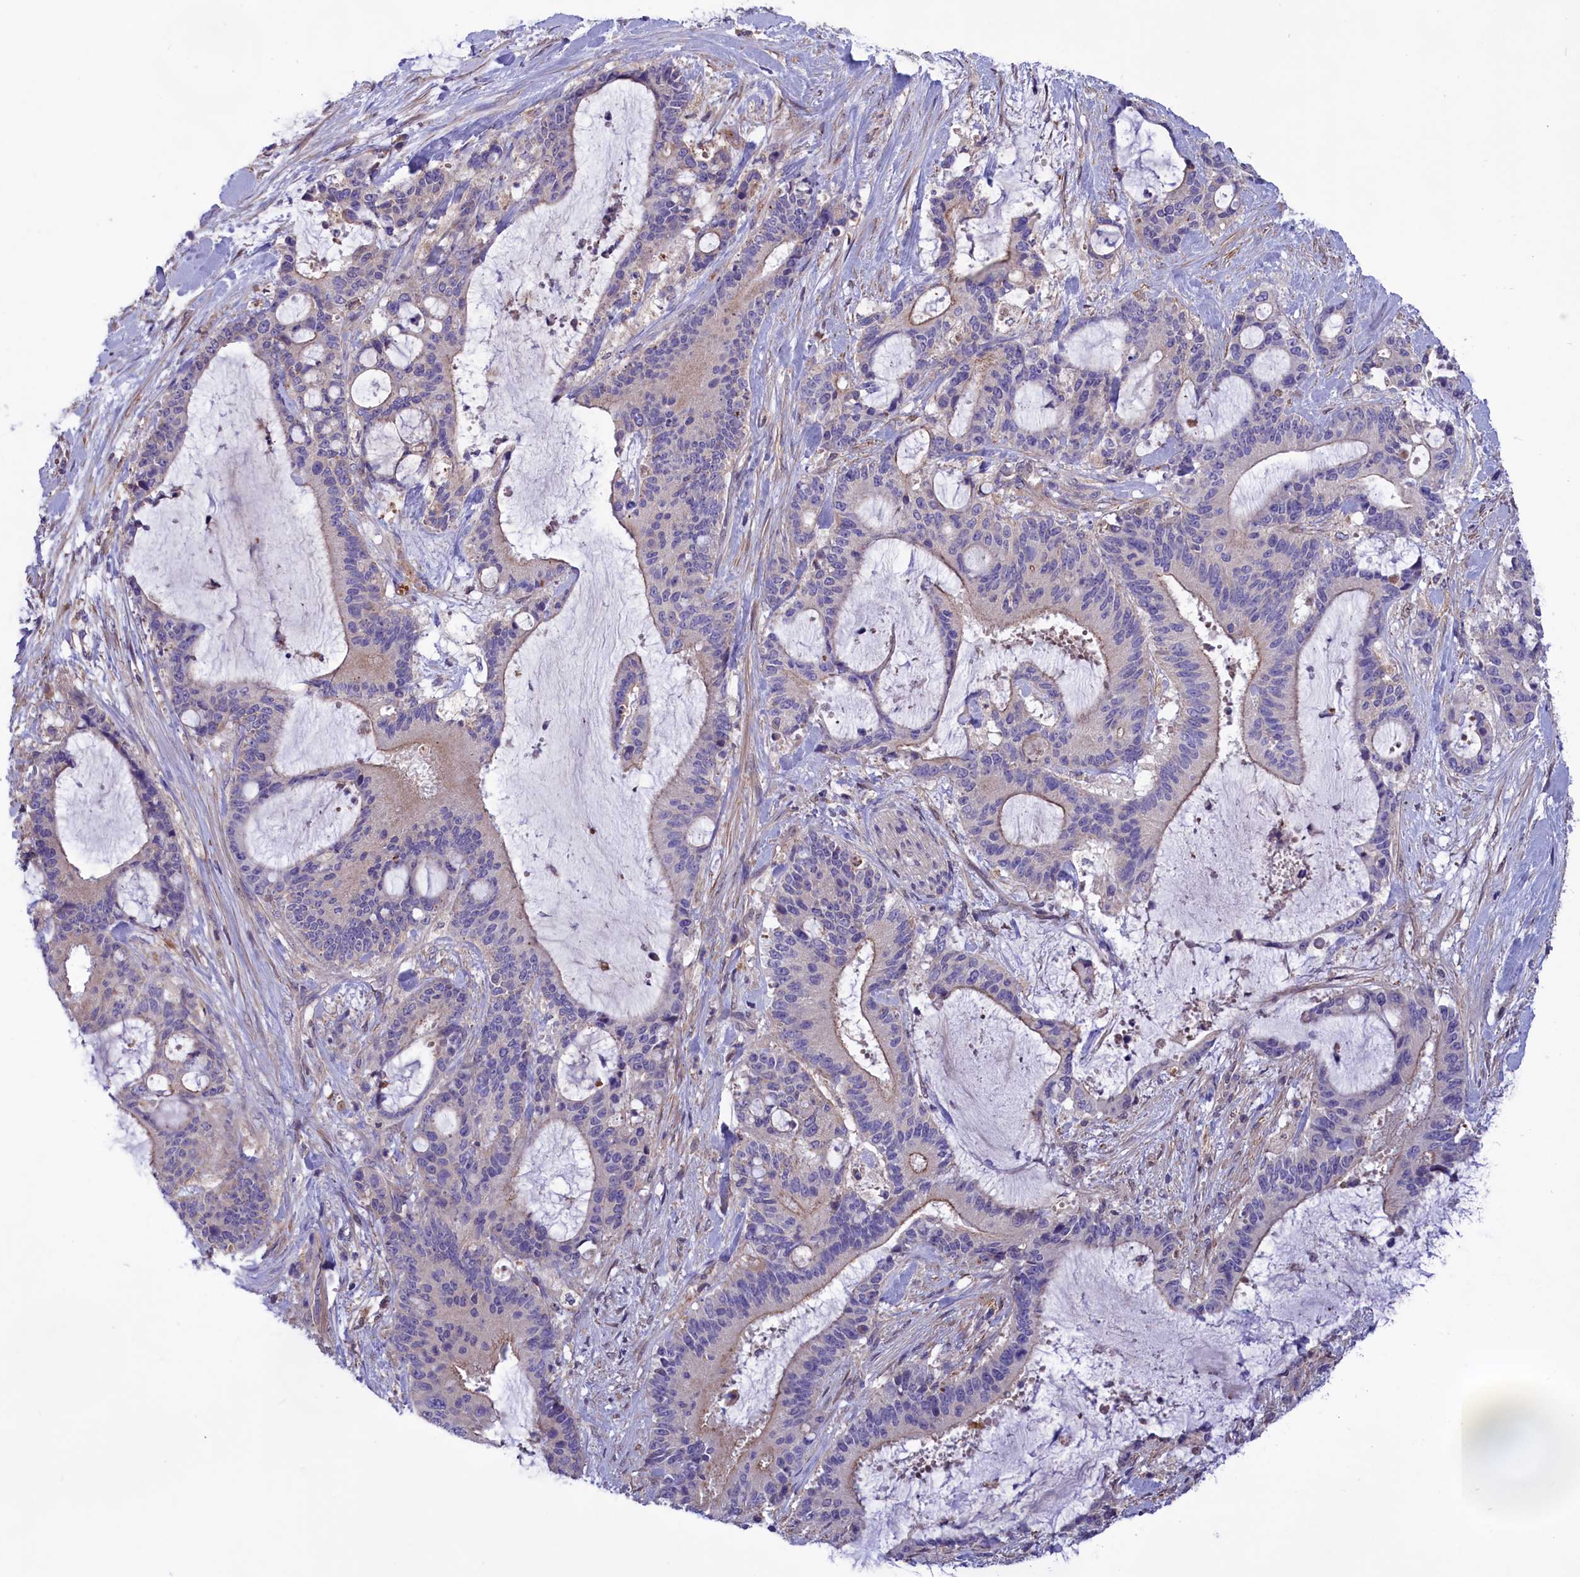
{"staining": {"intensity": "weak", "quantity": "25%-75%", "location": "cytoplasmic/membranous"}, "tissue": "liver cancer", "cell_type": "Tumor cells", "image_type": "cancer", "snomed": [{"axis": "morphology", "description": "Normal tissue, NOS"}, {"axis": "morphology", "description": "Cholangiocarcinoma"}, {"axis": "topography", "description": "Liver"}, {"axis": "topography", "description": "Peripheral nerve tissue"}], "caption": "Weak cytoplasmic/membranous staining is identified in approximately 25%-75% of tumor cells in liver cancer.", "gene": "AMDHD2", "patient": {"sex": "female", "age": 73}}